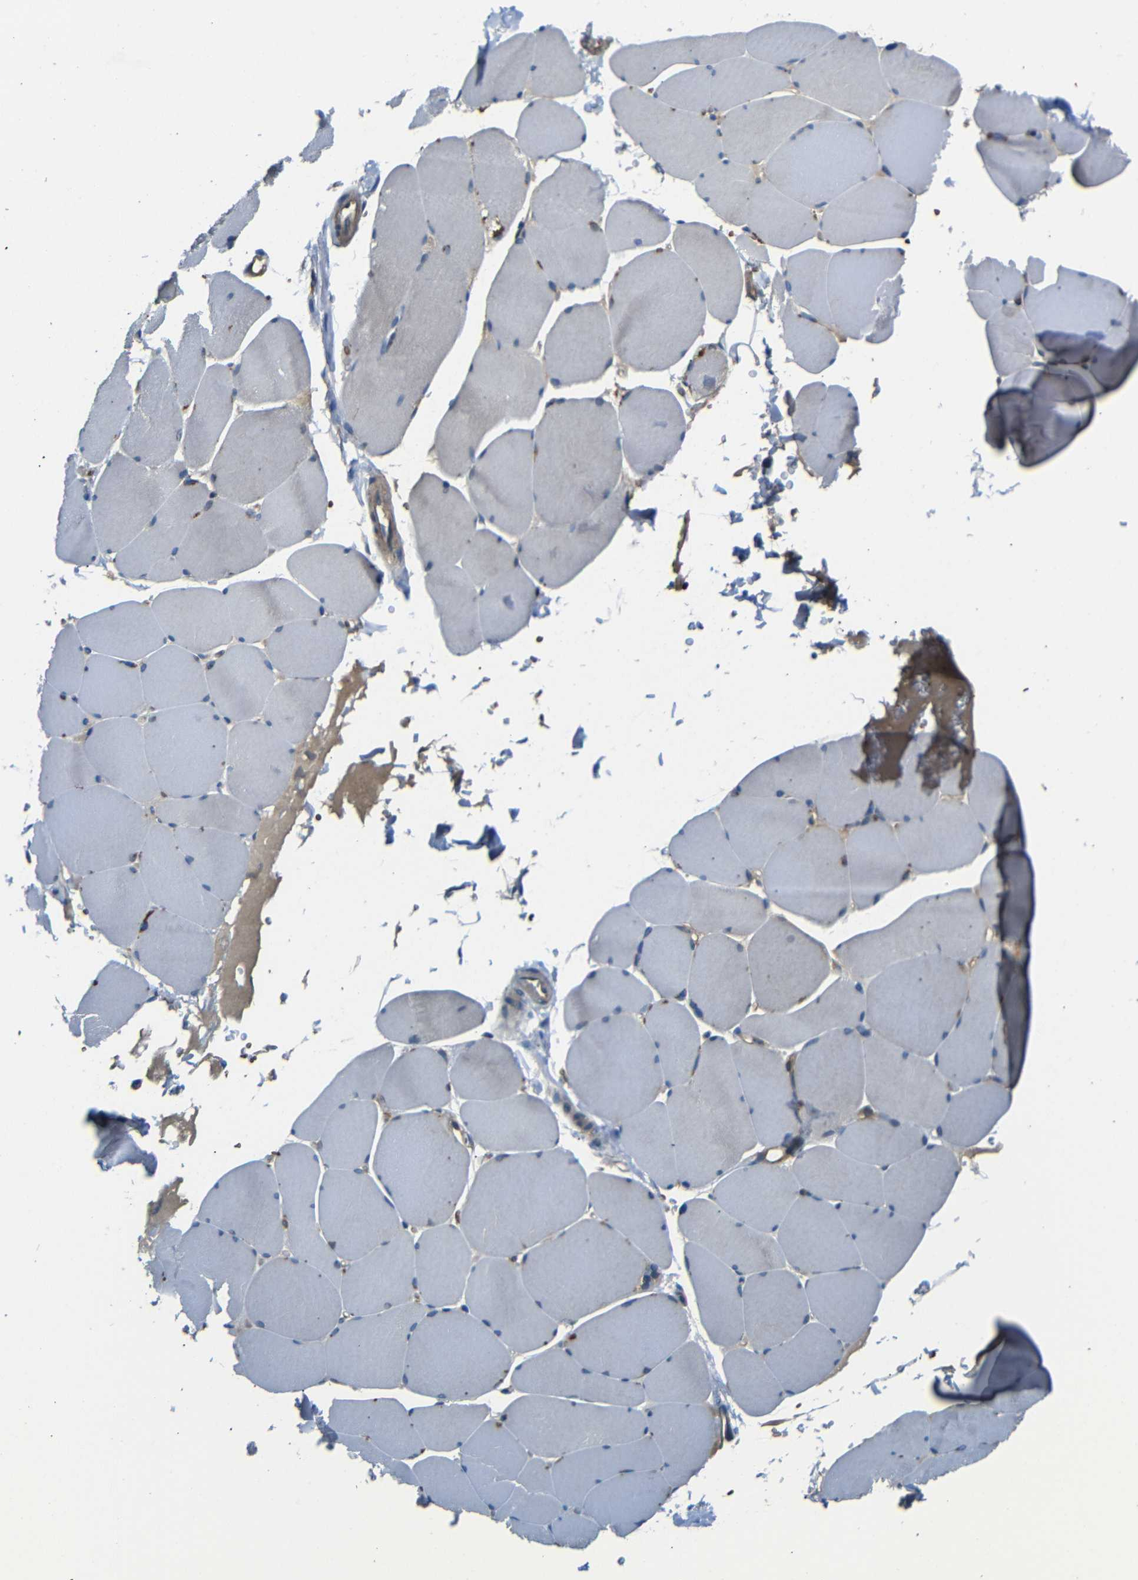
{"staining": {"intensity": "weak", "quantity": "<25%", "location": "cytoplasmic/membranous"}, "tissue": "skeletal muscle", "cell_type": "Myocytes", "image_type": "normal", "snomed": [{"axis": "morphology", "description": "Normal tissue, NOS"}, {"axis": "topography", "description": "Skin"}, {"axis": "topography", "description": "Skeletal muscle"}], "caption": "IHC of unremarkable skeletal muscle demonstrates no expression in myocytes. (DAB immunohistochemistry with hematoxylin counter stain).", "gene": "MYO1B", "patient": {"sex": "male", "age": 83}}